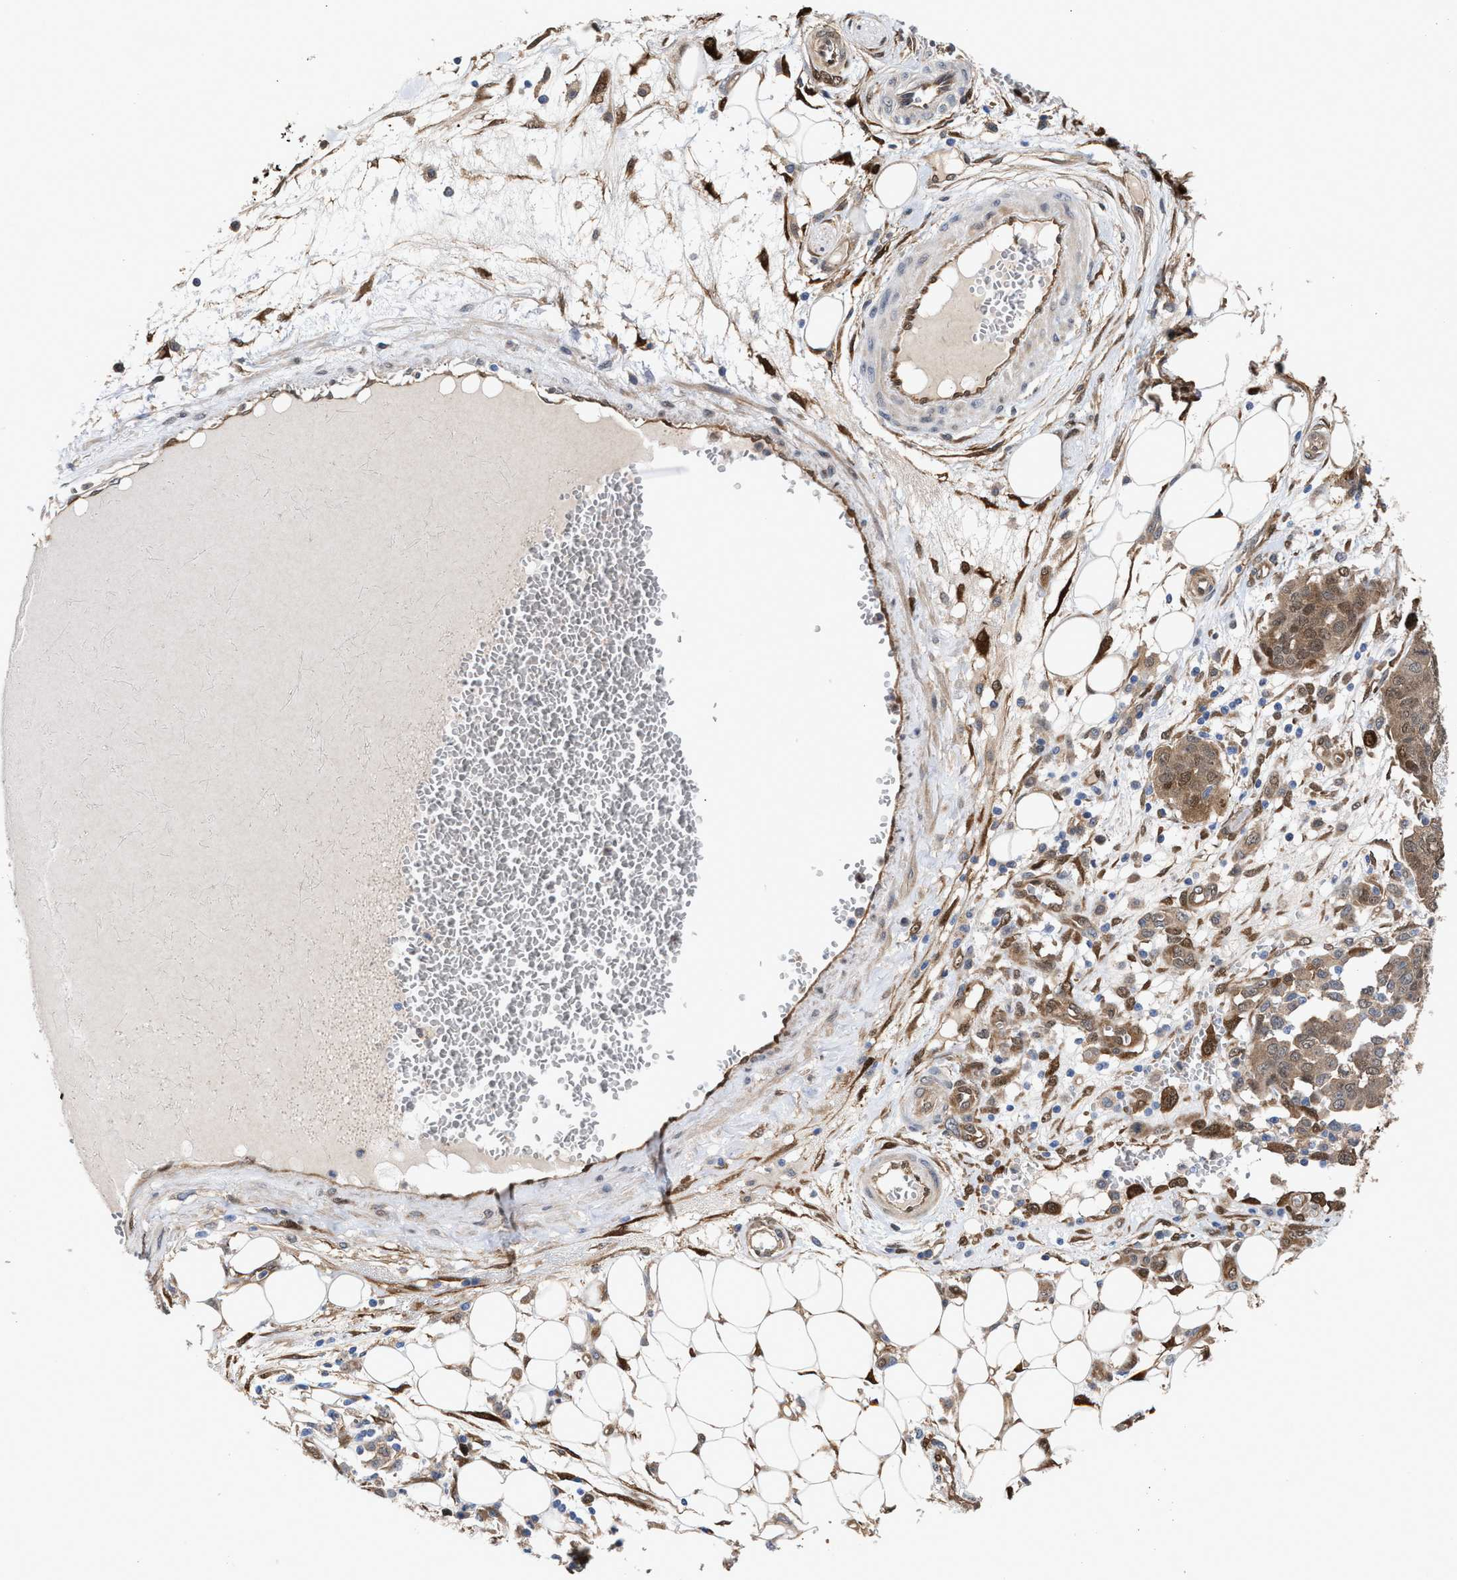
{"staining": {"intensity": "moderate", "quantity": "25%-75%", "location": "cytoplasmic/membranous,nuclear"}, "tissue": "ovarian cancer", "cell_type": "Tumor cells", "image_type": "cancer", "snomed": [{"axis": "morphology", "description": "Cystadenocarcinoma, serous, NOS"}, {"axis": "topography", "description": "Soft tissue"}, {"axis": "topography", "description": "Ovary"}], "caption": "Ovarian cancer (serous cystadenocarcinoma) stained with a brown dye exhibits moderate cytoplasmic/membranous and nuclear positive expression in about 25%-75% of tumor cells.", "gene": "TP53I3", "patient": {"sex": "female", "age": 57}}